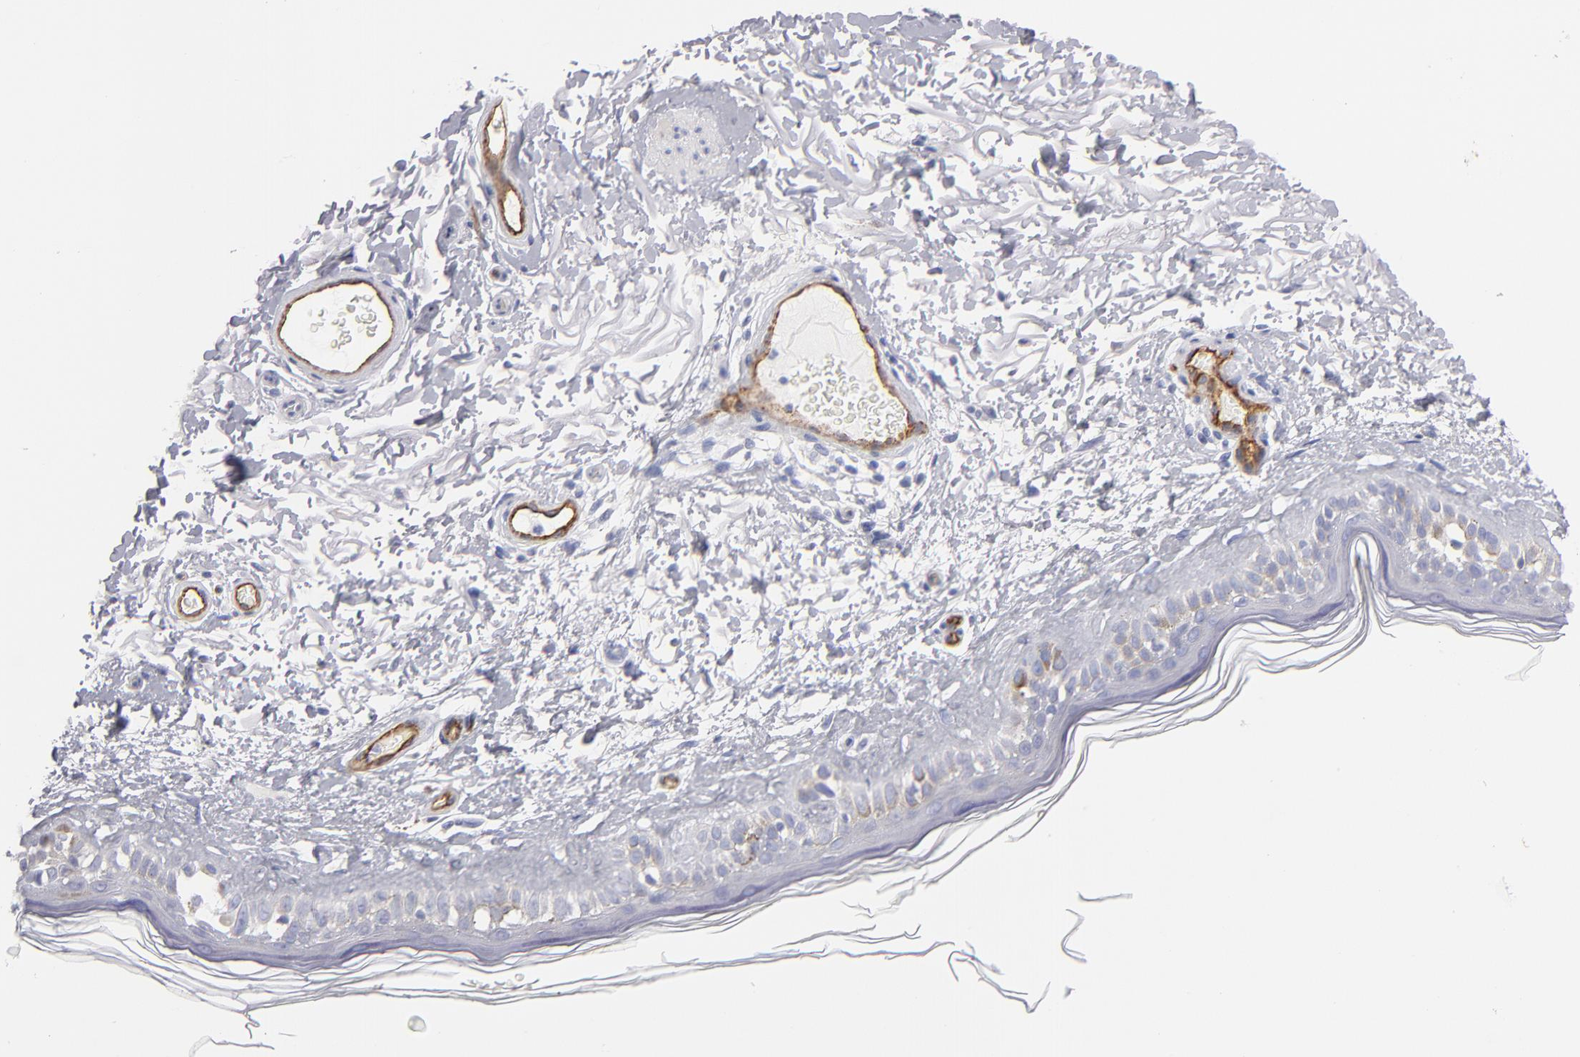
{"staining": {"intensity": "negative", "quantity": "none", "location": "none"}, "tissue": "skin", "cell_type": "Fibroblasts", "image_type": "normal", "snomed": [{"axis": "morphology", "description": "Normal tissue, NOS"}, {"axis": "topography", "description": "Skin"}], "caption": "Fibroblasts are negative for brown protein staining in normal skin.", "gene": "PLVAP", "patient": {"sex": "male", "age": 63}}